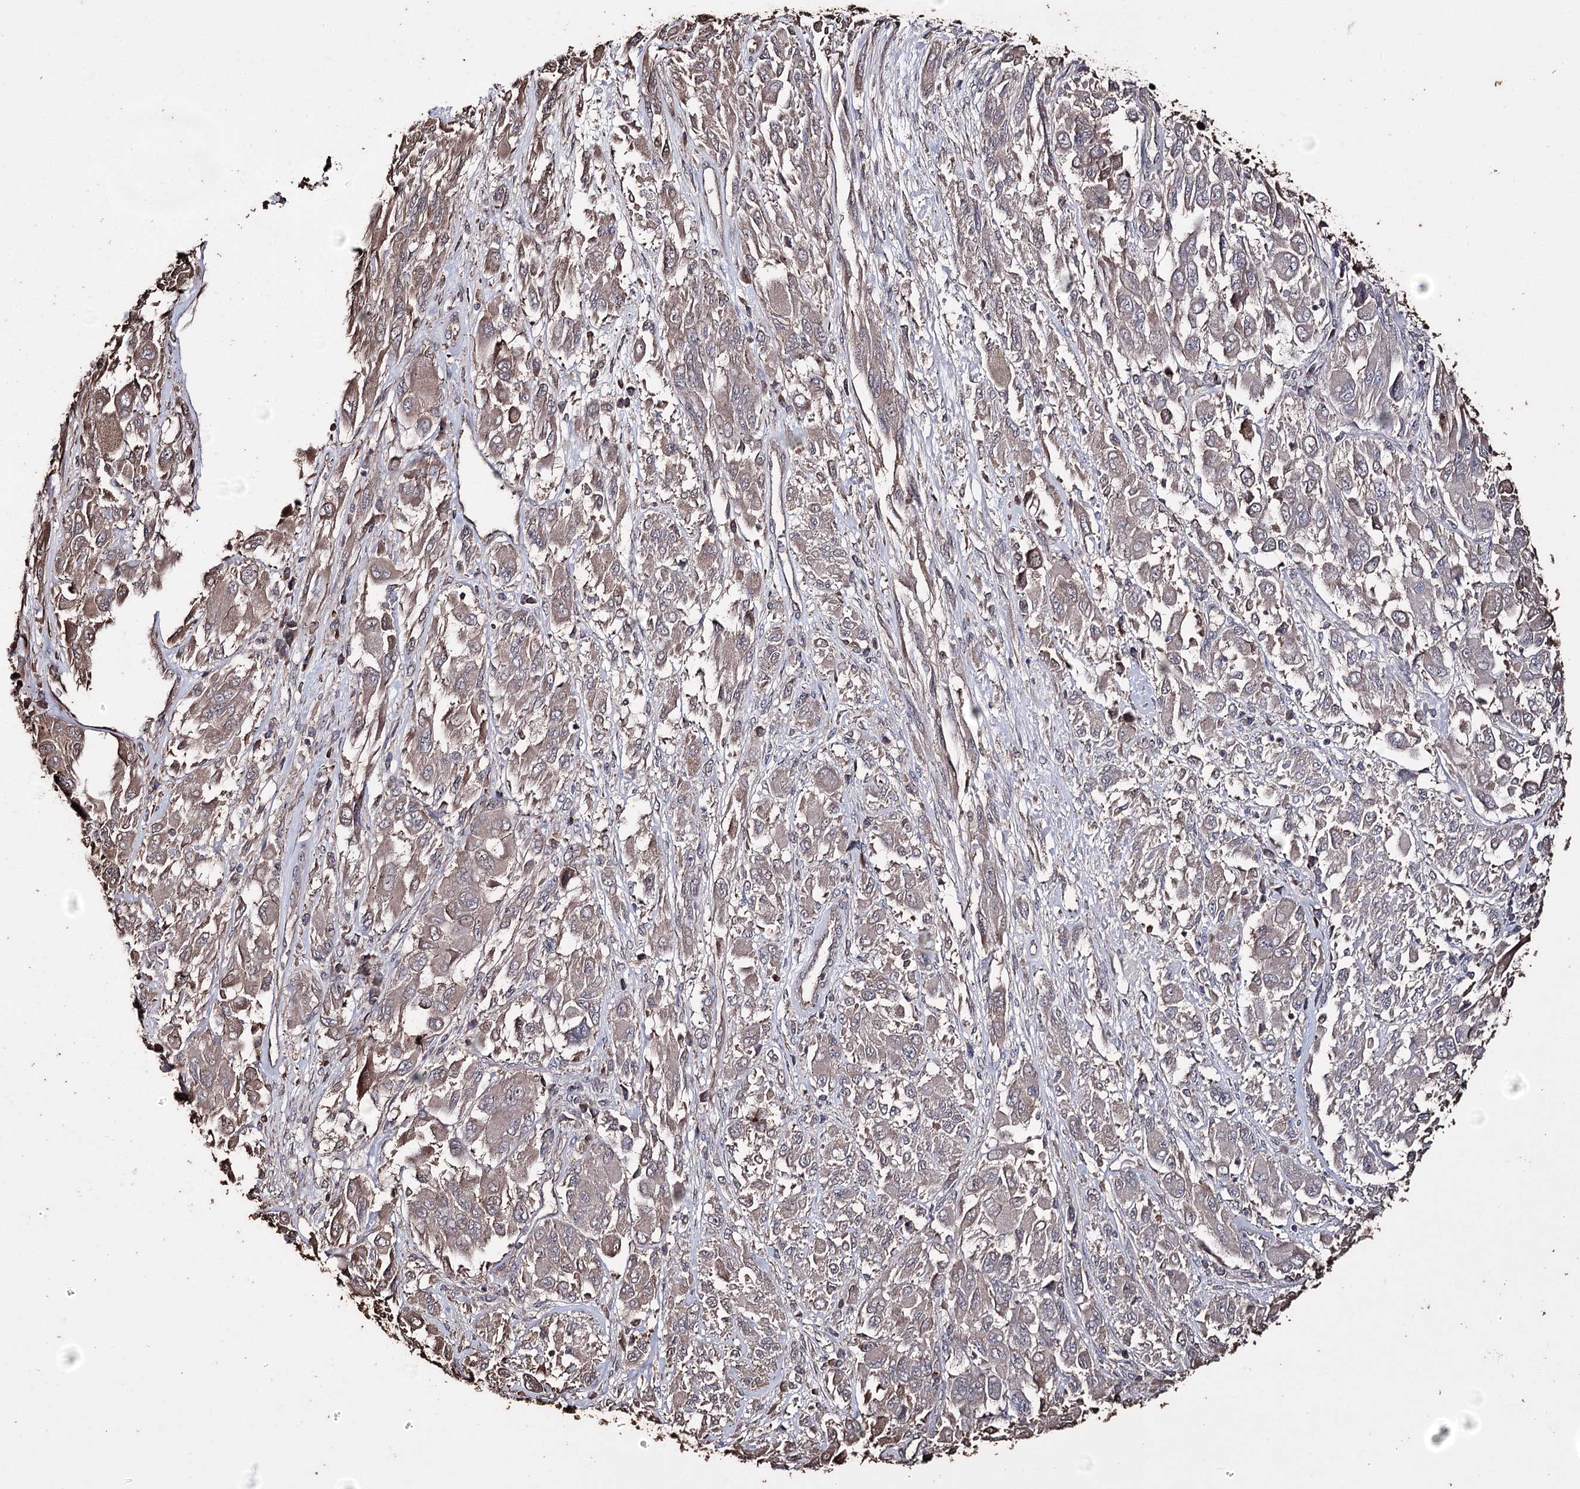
{"staining": {"intensity": "weak", "quantity": "<25%", "location": "cytoplasmic/membranous"}, "tissue": "melanoma", "cell_type": "Tumor cells", "image_type": "cancer", "snomed": [{"axis": "morphology", "description": "Malignant melanoma, NOS"}, {"axis": "topography", "description": "Skin"}], "caption": "Tumor cells show no significant staining in melanoma. (DAB immunohistochemistry (IHC) with hematoxylin counter stain).", "gene": "ZNF662", "patient": {"sex": "female", "age": 91}}